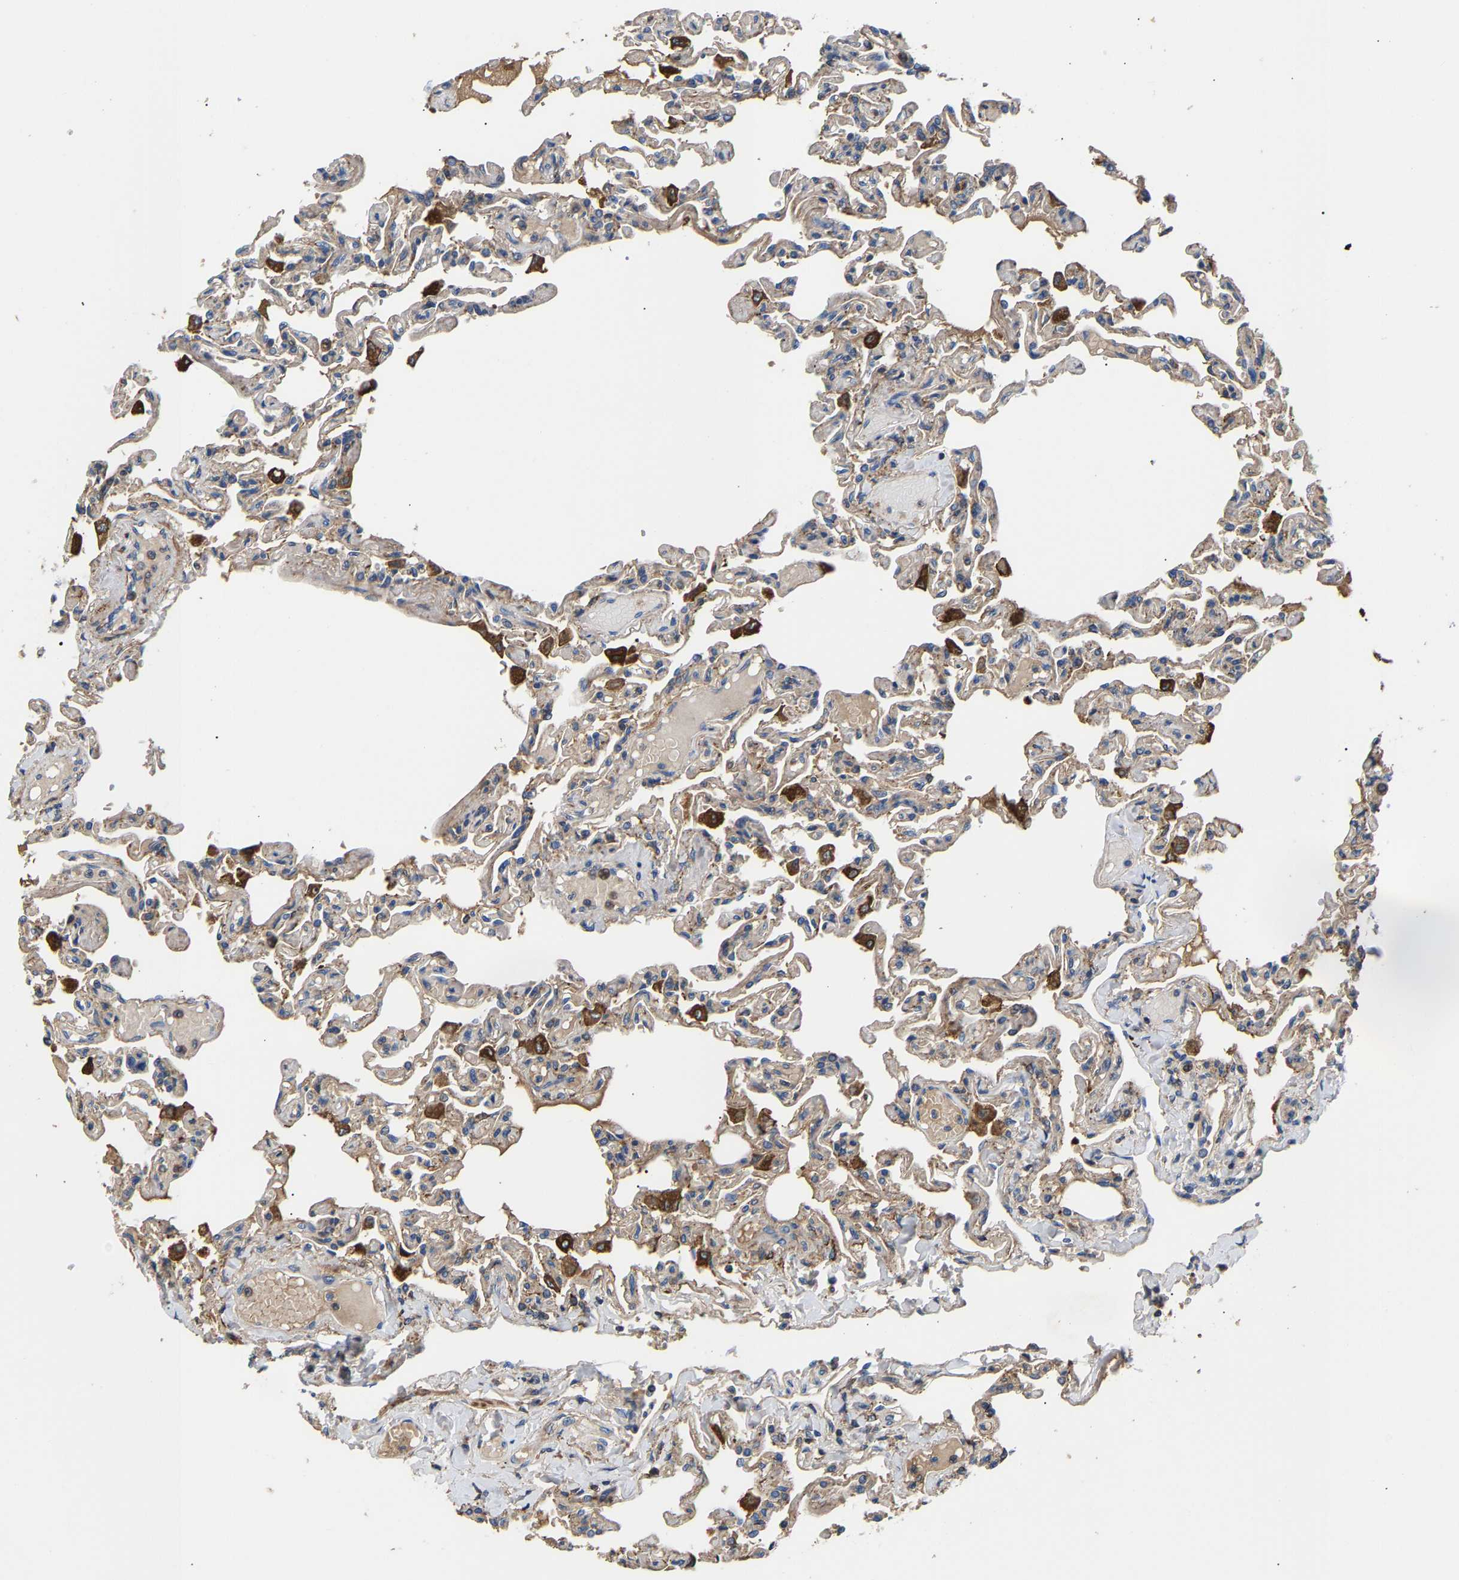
{"staining": {"intensity": "moderate", "quantity": "<25%", "location": "cytoplasmic/membranous"}, "tissue": "lung", "cell_type": "Alveolar cells", "image_type": "normal", "snomed": [{"axis": "morphology", "description": "Normal tissue, NOS"}, {"axis": "topography", "description": "Lung"}], "caption": "Protein expression analysis of unremarkable human lung reveals moderate cytoplasmic/membranous expression in approximately <25% of alveolar cells. The staining is performed using DAB (3,3'-diaminobenzidine) brown chromogen to label protein expression. The nuclei are counter-stained blue using hematoxylin.", "gene": "CCDC171", "patient": {"sex": "male", "age": 21}}